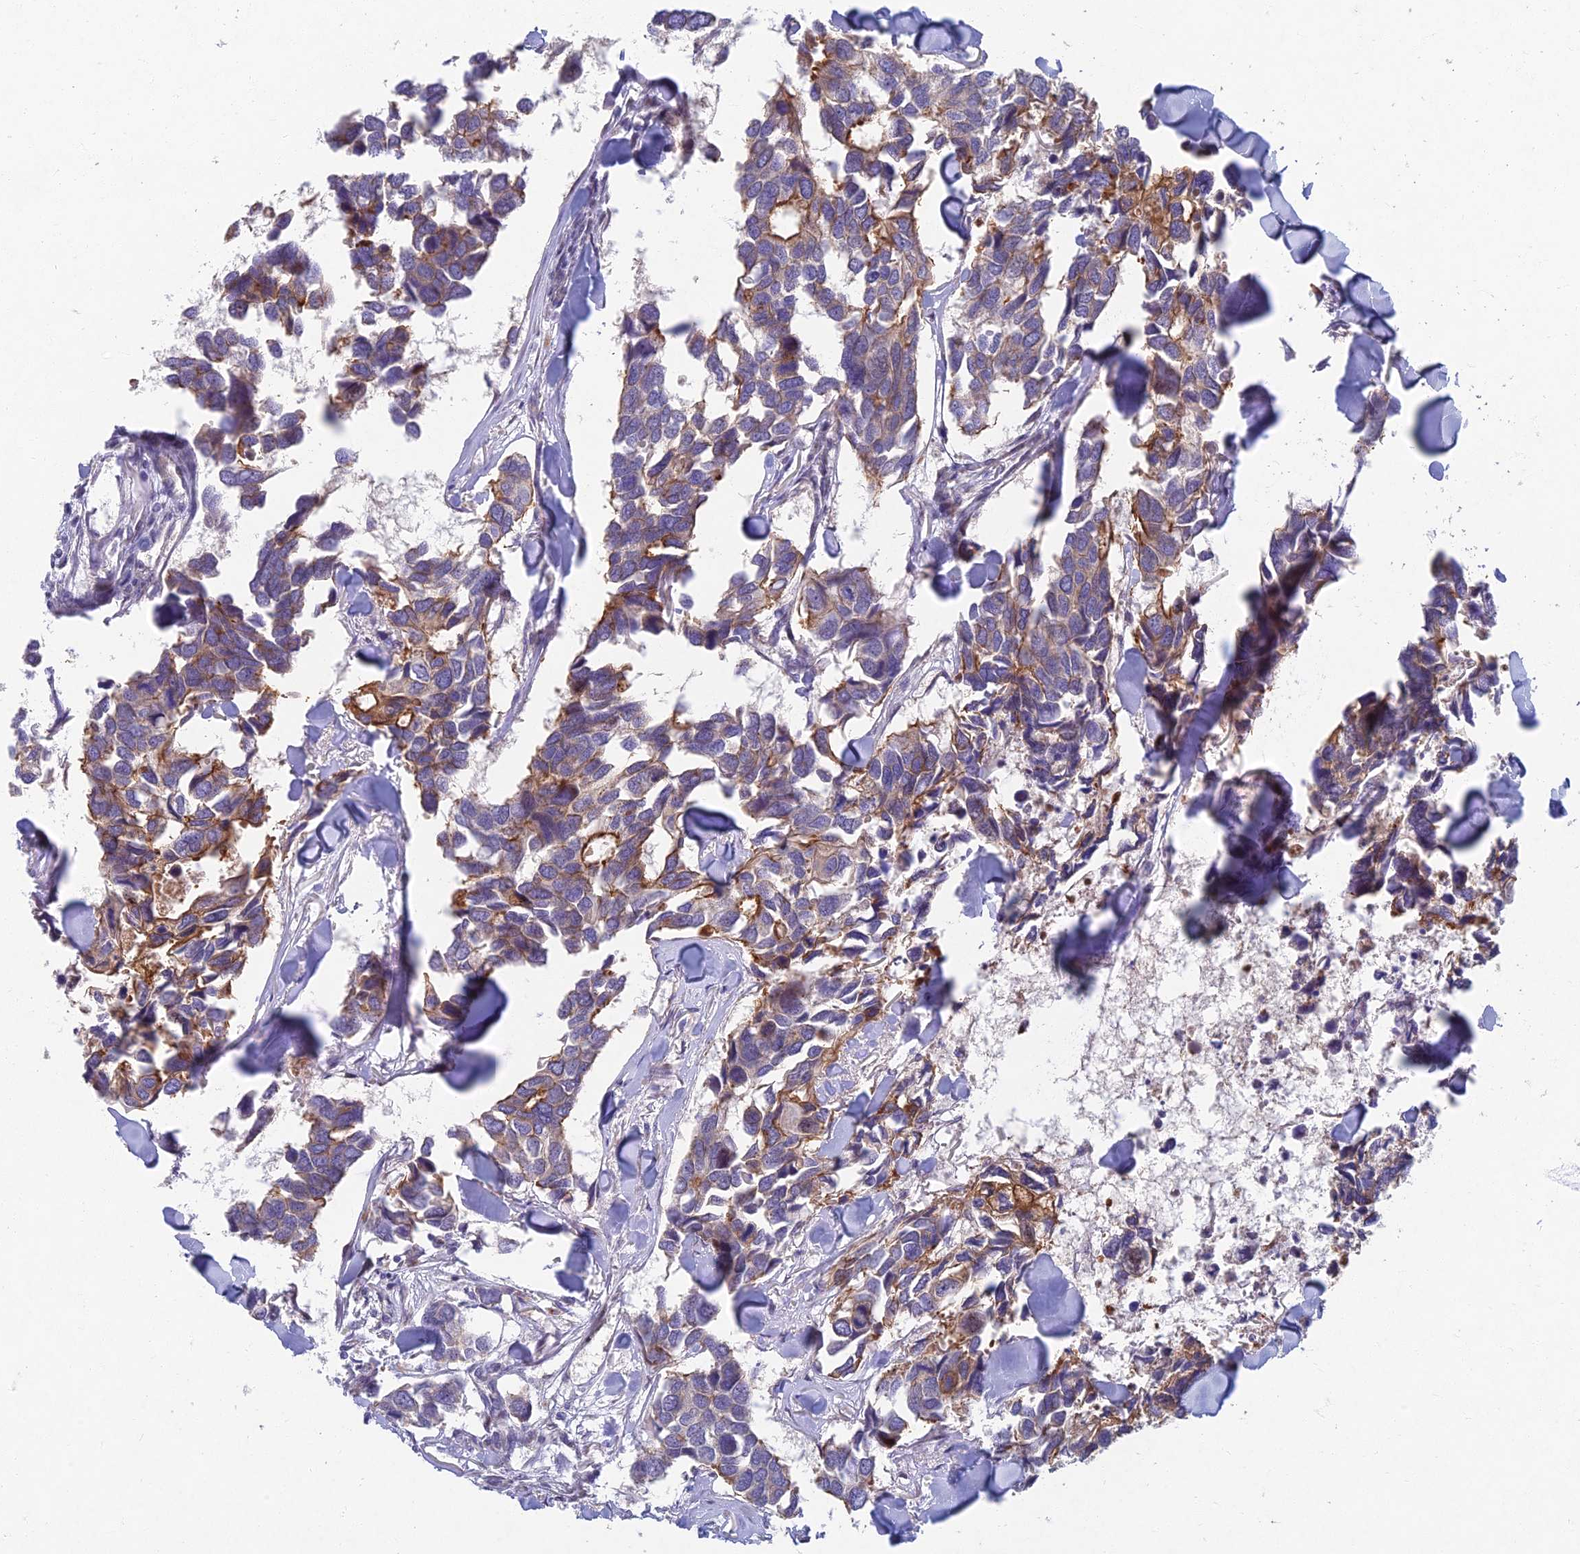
{"staining": {"intensity": "moderate", "quantity": "<25%", "location": "cytoplasmic/membranous"}, "tissue": "breast cancer", "cell_type": "Tumor cells", "image_type": "cancer", "snomed": [{"axis": "morphology", "description": "Duct carcinoma"}, {"axis": "topography", "description": "Breast"}], "caption": "Immunohistochemistry (IHC) staining of breast infiltrating ductal carcinoma, which demonstrates low levels of moderate cytoplasmic/membranous positivity in approximately <25% of tumor cells indicating moderate cytoplasmic/membranous protein staining. The staining was performed using DAB (3,3'-diaminobenzidine) (brown) for protein detection and nuclei were counterstained in hematoxylin (blue).", "gene": "RHBDL2", "patient": {"sex": "female", "age": 83}}